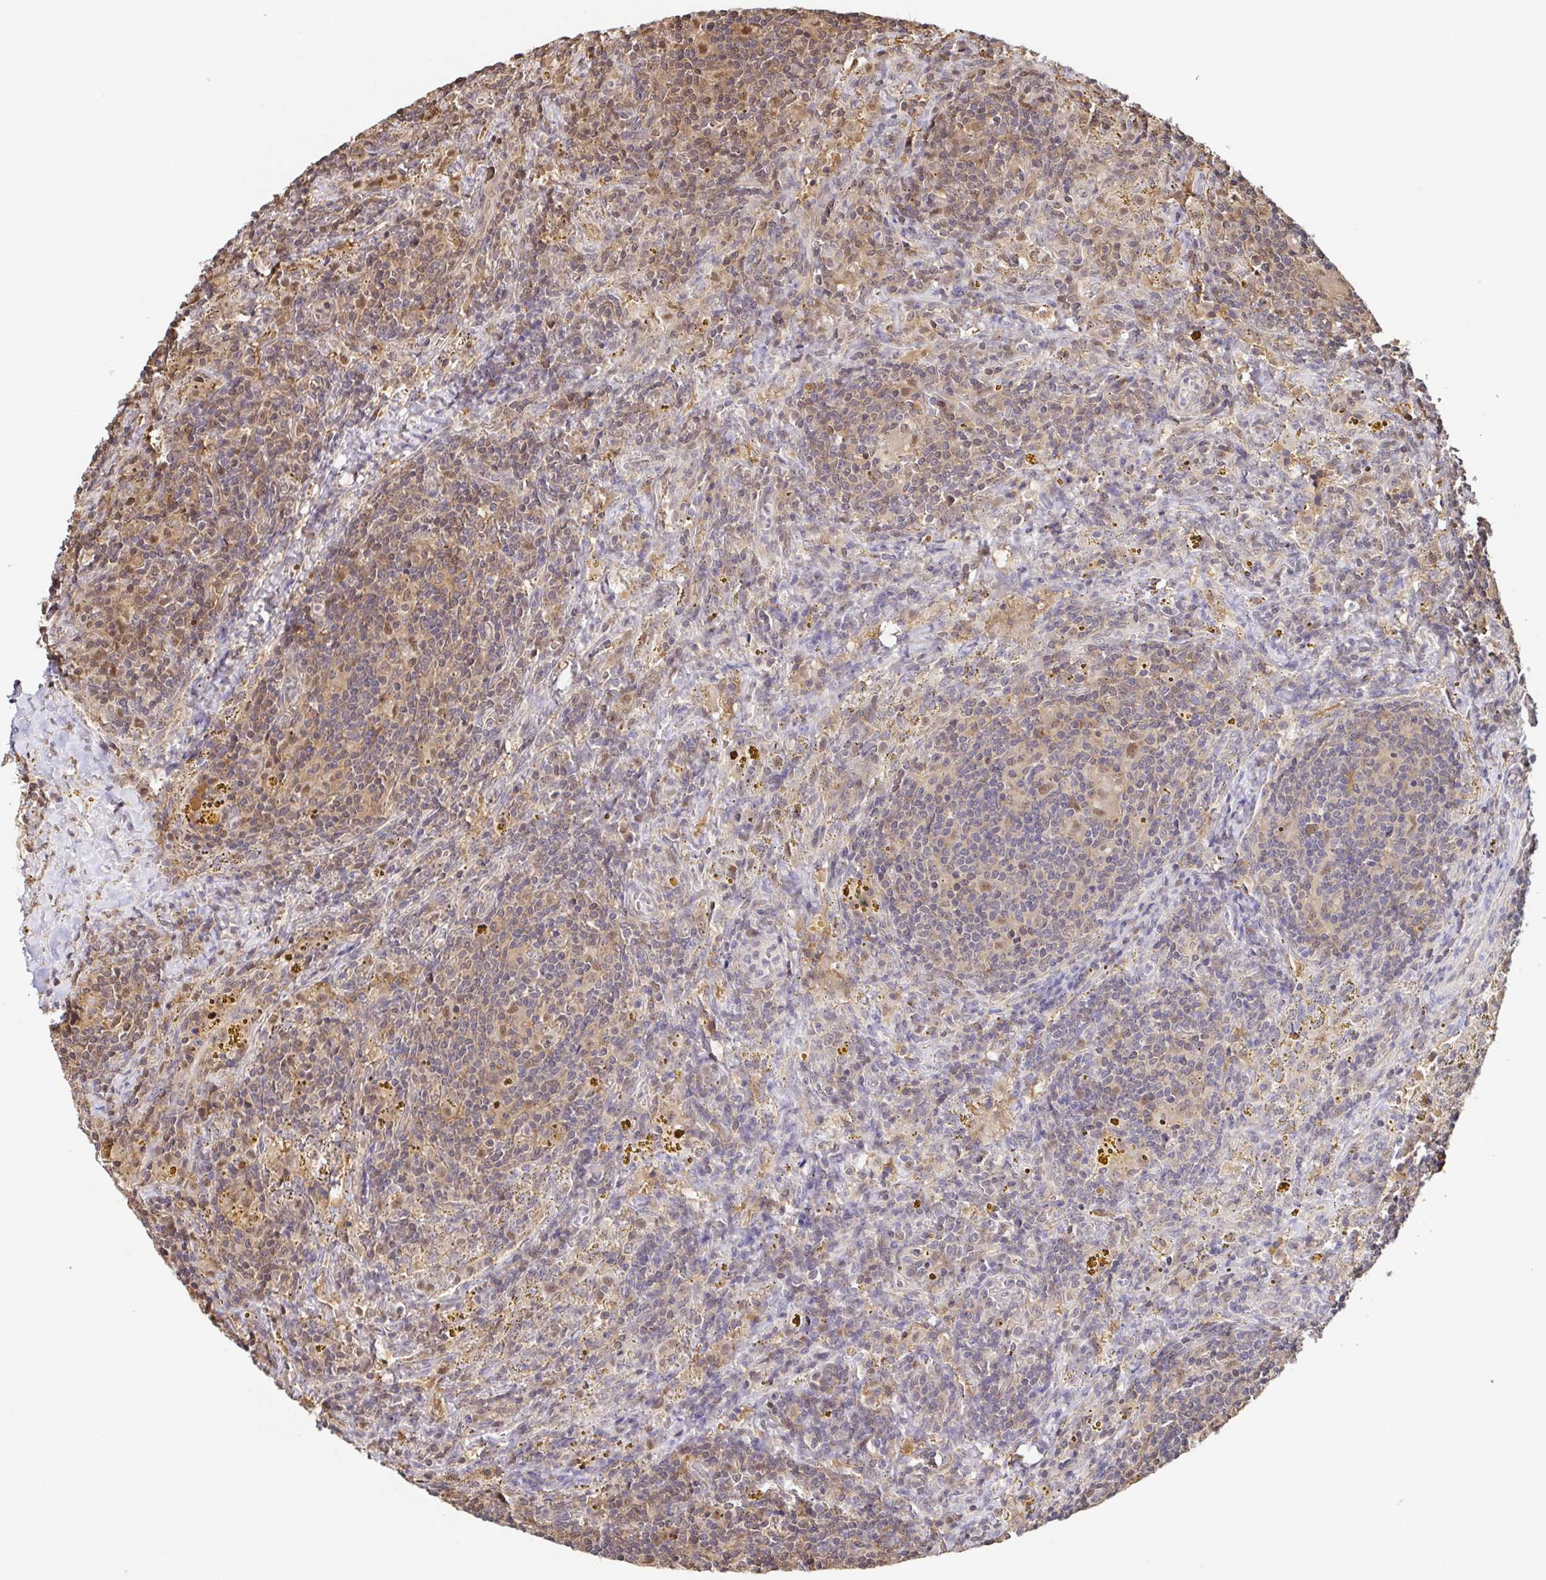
{"staining": {"intensity": "moderate", "quantity": ">75%", "location": "cytoplasmic/membranous,nuclear"}, "tissue": "lymphoma", "cell_type": "Tumor cells", "image_type": "cancer", "snomed": [{"axis": "morphology", "description": "Malignant lymphoma, non-Hodgkin's type, Low grade"}, {"axis": "topography", "description": "Spleen"}], "caption": "Tumor cells reveal medium levels of moderate cytoplasmic/membranous and nuclear positivity in approximately >75% of cells in human low-grade malignant lymphoma, non-Hodgkin's type.", "gene": "PSMB9", "patient": {"sex": "female", "age": 70}}